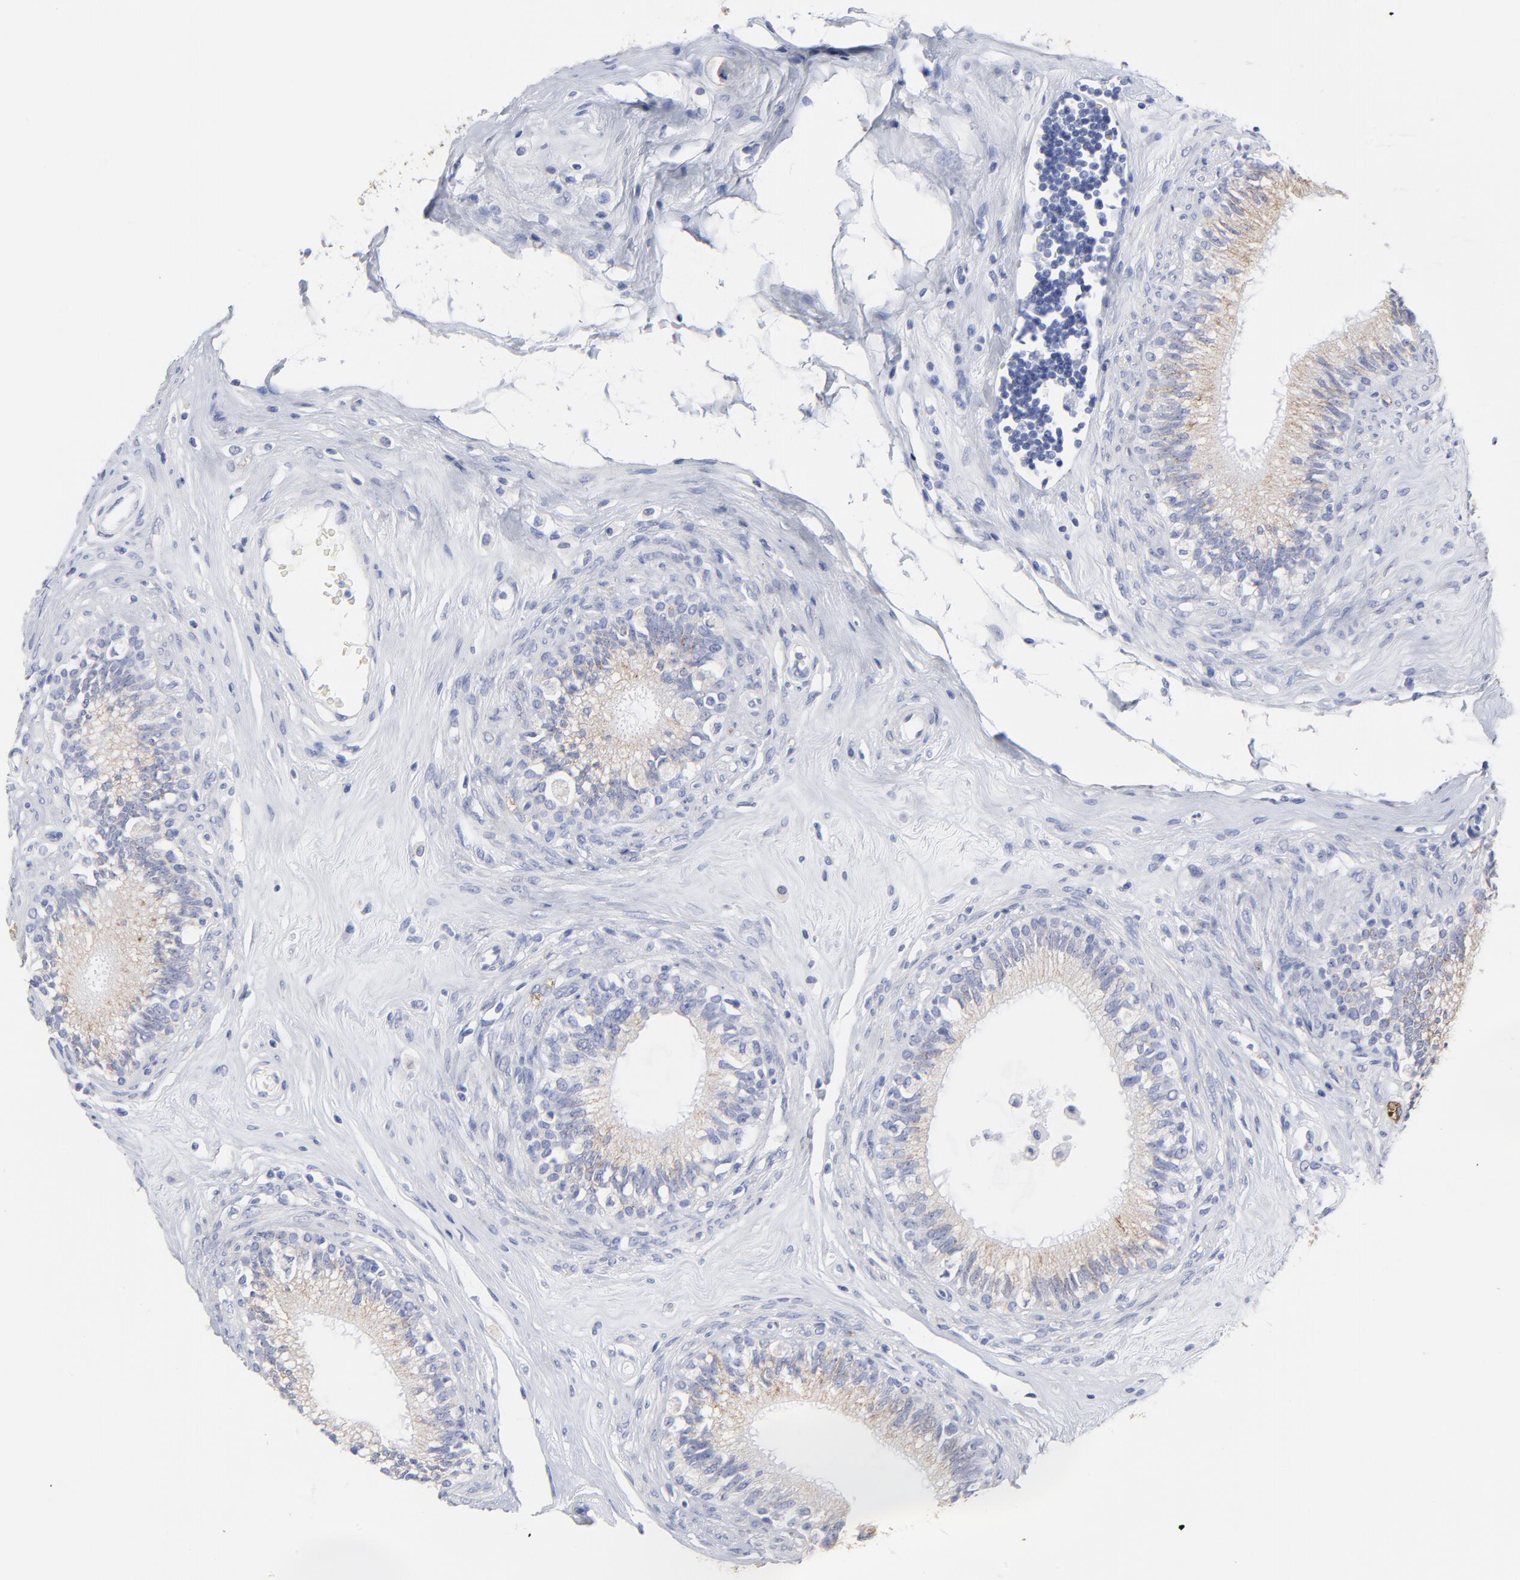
{"staining": {"intensity": "moderate", "quantity": ">75%", "location": "cytoplasmic/membranous"}, "tissue": "epididymis", "cell_type": "Glandular cells", "image_type": "normal", "snomed": [{"axis": "morphology", "description": "Normal tissue, NOS"}, {"axis": "morphology", "description": "Inflammation, NOS"}, {"axis": "topography", "description": "Epididymis"}], "caption": "An image of epididymis stained for a protein demonstrates moderate cytoplasmic/membranous brown staining in glandular cells.", "gene": "CNTN3", "patient": {"sex": "male", "age": 84}}